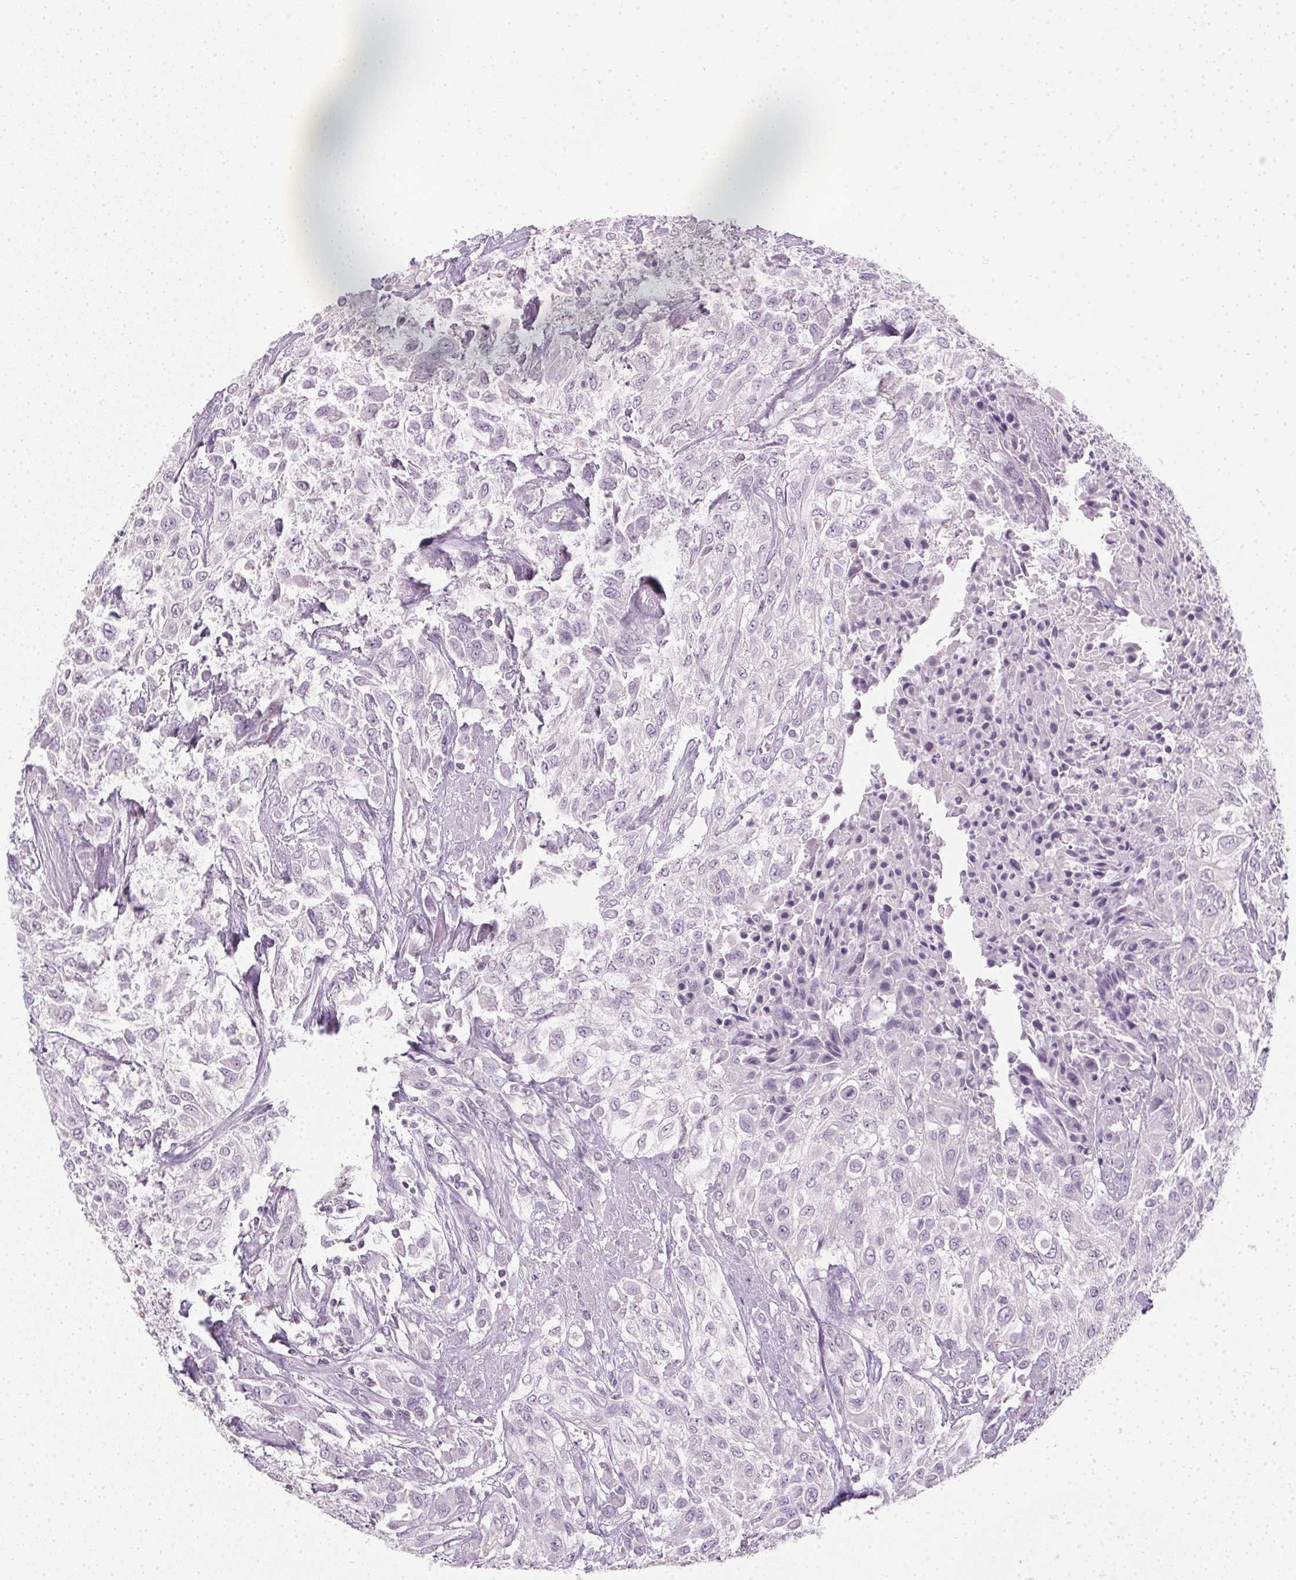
{"staining": {"intensity": "negative", "quantity": "none", "location": "none"}, "tissue": "urothelial cancer", "cell_type": "Tumor cells", "image_type": "cancer", "snomed": [{"axis": "morphology", "description": "Urothelial carcinoma, High grade"}, {"axis": "topography", "description": "Urinary bladder"}], "caption": "Immunohistochemistry (IHC) of human urothelial cancer shows no expression in tumor cells.", "gene": "TMEM72", "patient": {"sex": "male", "age": 57}}